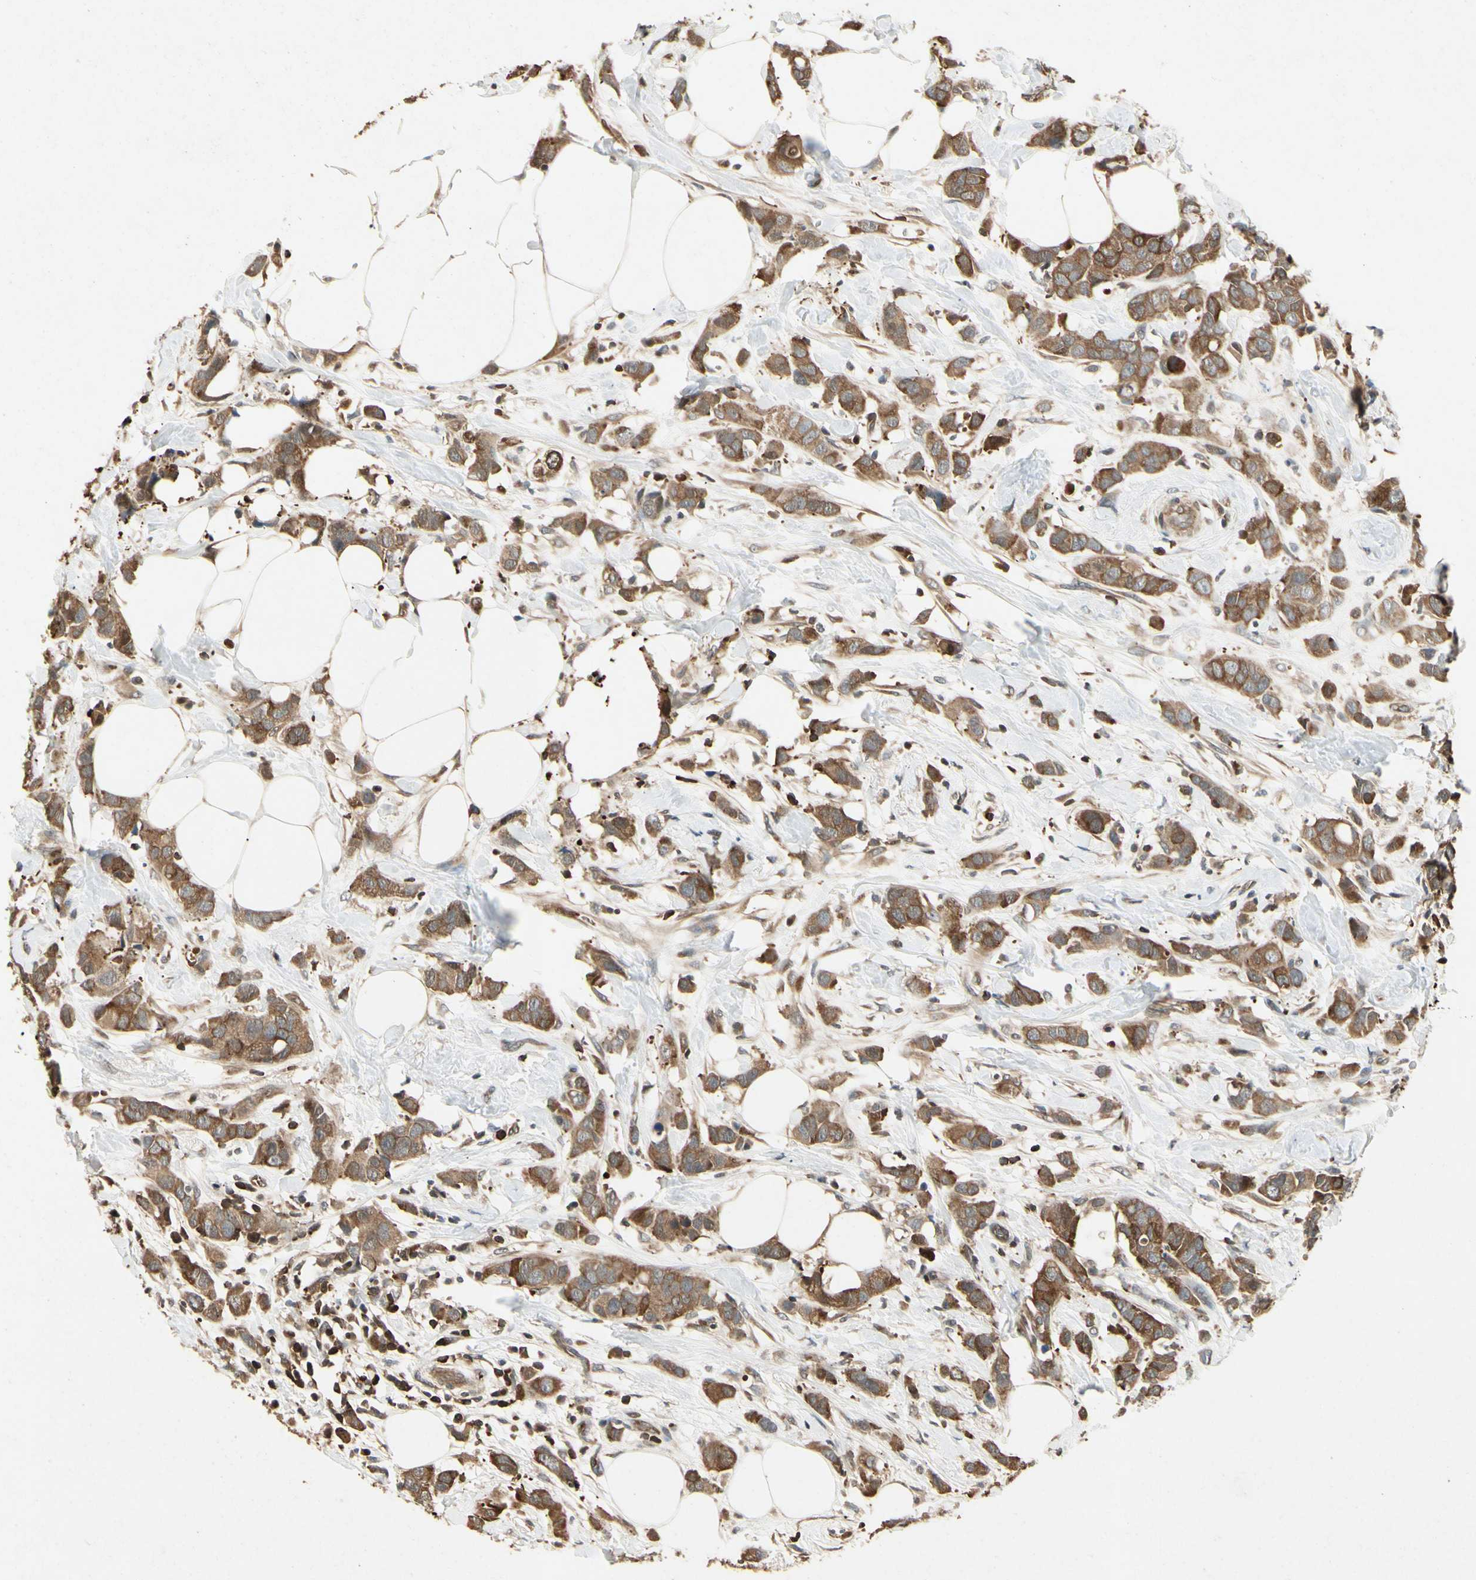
{"staining": {"intensity": "moderate", "quantity": ">75%", "location": "cytoplasmic/membranous"}, "tissue": "breast cancer", "cell_type": "Tumor cells", "image_type": "cancer", "snomed": [{"axis": "morphology", "description": "Normal tissue, NOS"}, {"axis": "morphology", "description": "Duct carcinoma"}, {"axis": "topography", "description": "Breast"}], "caption": "Tumor cells demonstrate medium levels of moderate cytoplasmic/membranous positivity in approximately >75% of cells in intraductal carcinoma (breast).", "gene": "YWHAQ", "patient": {"sex": "female", "age": 50}}